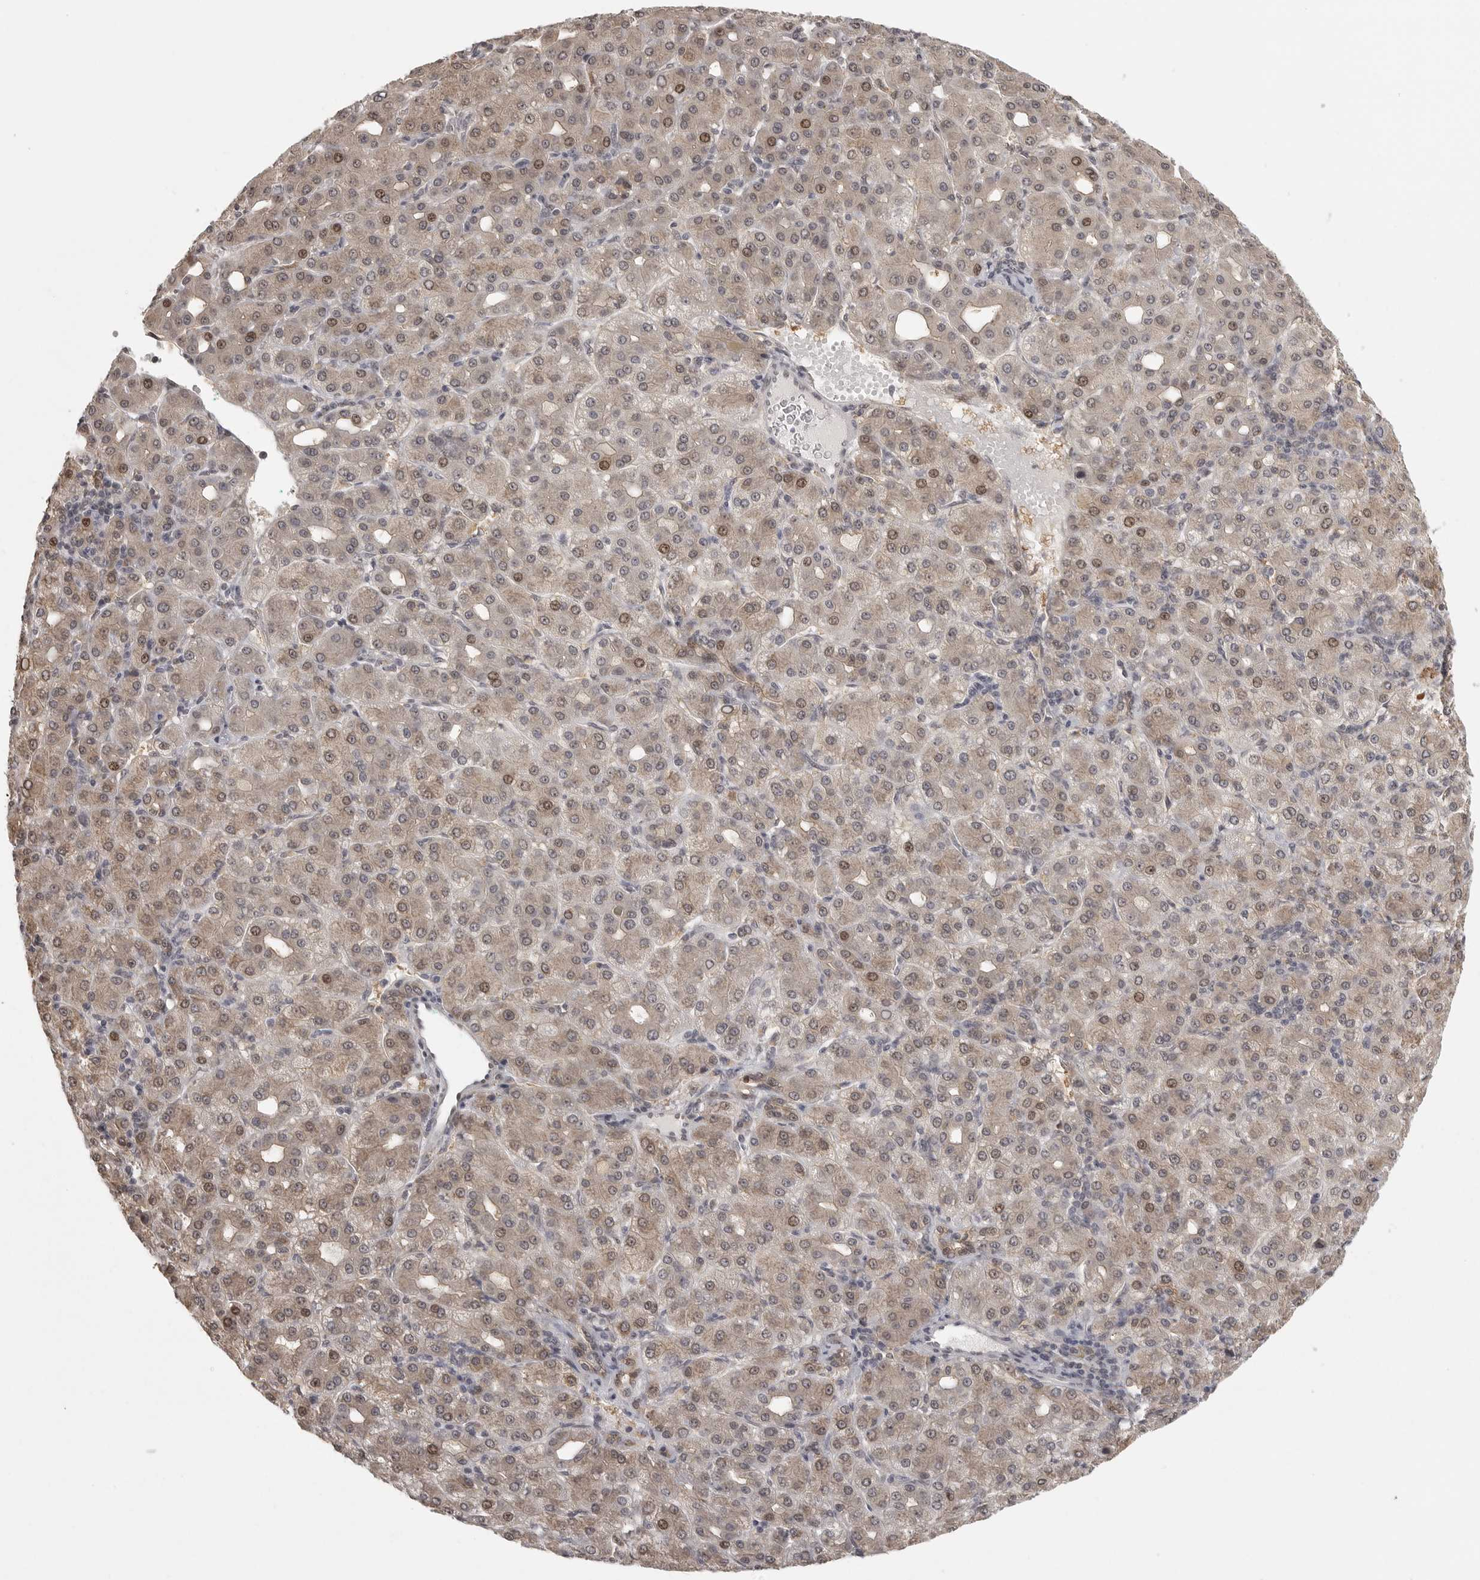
{"staining": {"intensity": "weak", "quantity": ">75%", "location": "cytoplasmic/membranous,nuclear"}, "tissue": "liver cancer", "cell_type": "Tumor cells", "image_type": "cancer", "snomed": [{"axis": "morphology", "description": "Carcinoma, Hepatocellular, NOS"}, {"axis": "topography", "description": "Liver"}], "caption": "Immunohistochemical staining of human hepatocellular carcinoma (liver) demonstrates low levels of weak cytoplasmic/membranous and nuclear expression in about >75% of tumor cells.", "gene": "ISG20L2", "patient": {"sex": "male", "age": 65}}